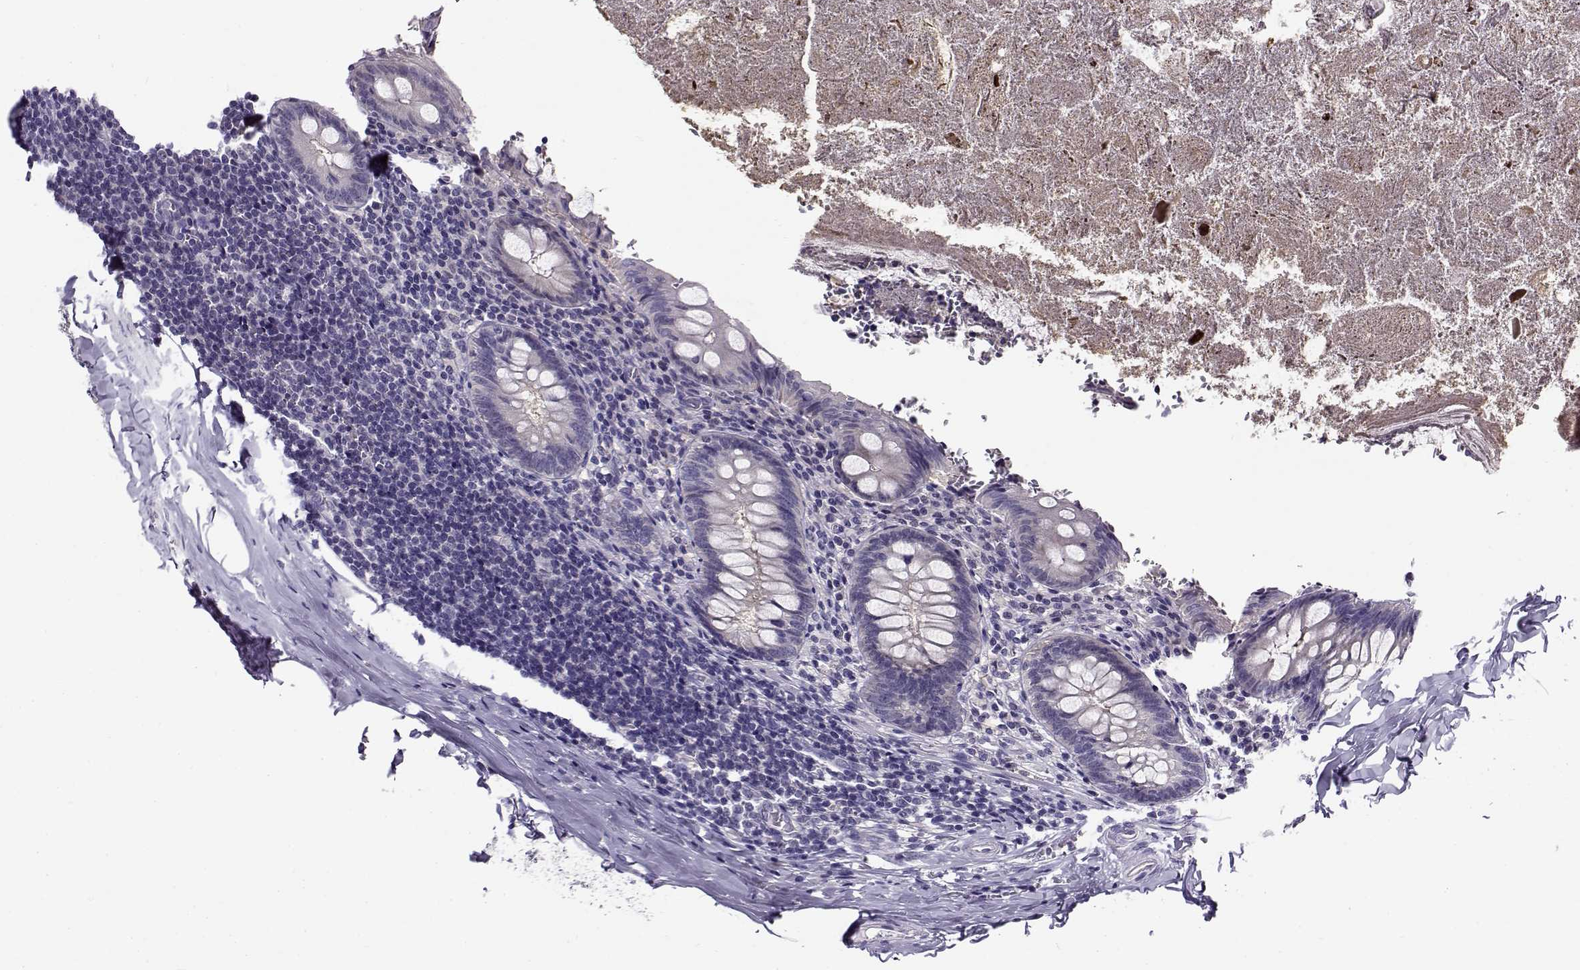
{"staining": {"intensity": "negative", "quantity": "none", "location": "none"}, "tissue": "appendix", "cell_type": "Glandular cells", "image_type": "normal", "snomed": [{"axis": "morphology", "description": "Normal tissue, NOS"}, {"axis": "topography", "description": "Appendix"}], "caption": "A high-resolution image shows immunohistochemistry staining of benign appendix, which demonstrates no significant positivity in glandular cells. (Stains: DAB IHC with hematoxylin counter stain, Microscopy: brightfield microscopy at high magnification).", "gene": "FEZF1", "patient": {"sex": "female", "age": 23}}